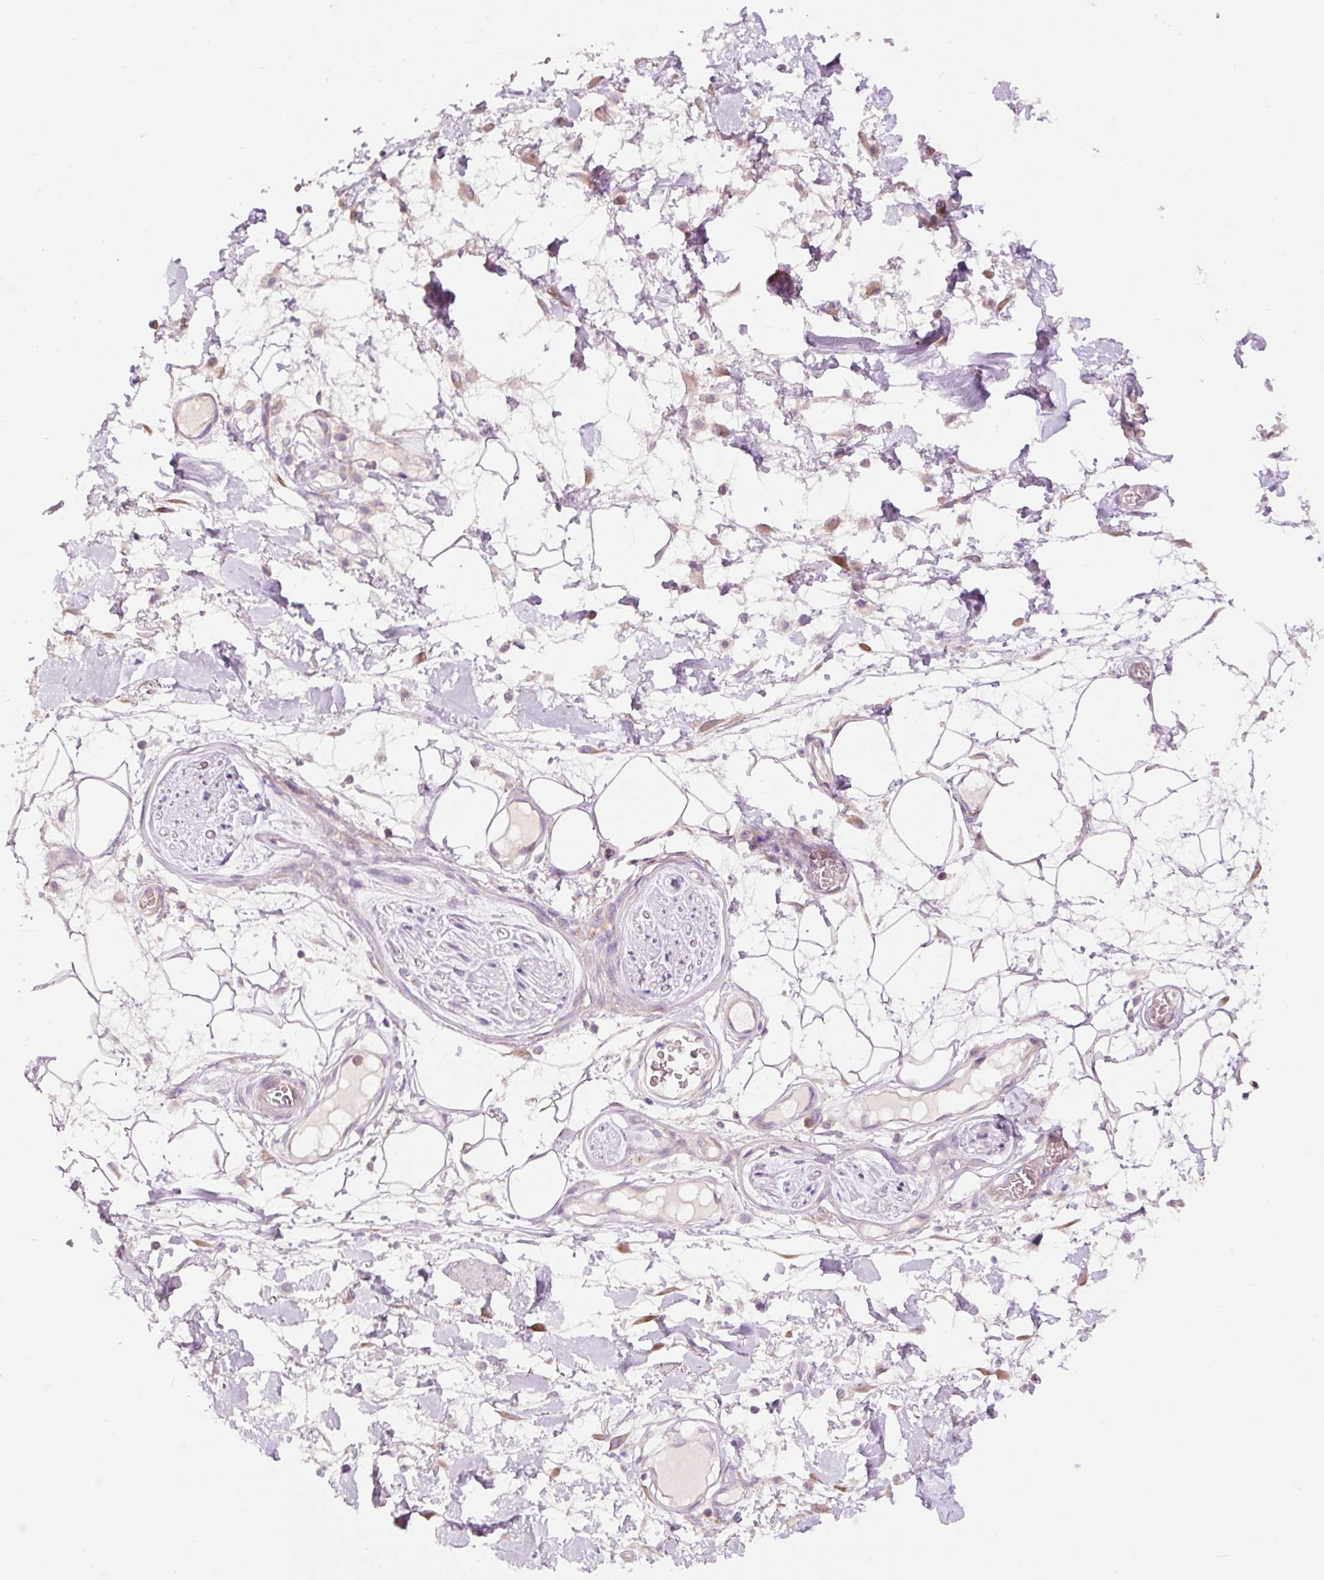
{"staining": {"intensity": "negative", "quantity": "none", "location": "none"}, "tissue": "adipose tissue", "cell_type": "Adipocytes", "image_type": "normal", "snomed": [{"axis": "morphology", "description": "Normal tissue, NOS"}, {"axis": "topography", "description": "Vulva"}, {"axis": "topography", "description": "Peripheral nerve tissue"}], "caption": "The immunohistochemistry (IHC) photomicrograph has no significant expression in adipocytes of adipose tissue. The staining is performed using DAB (3,3'-diaminobenzidine) brown chromogen with nuclei counter-stained in using hematoxylin.", "gene": "RSPO2", "patient": {"sex": "female", "age": 68}}